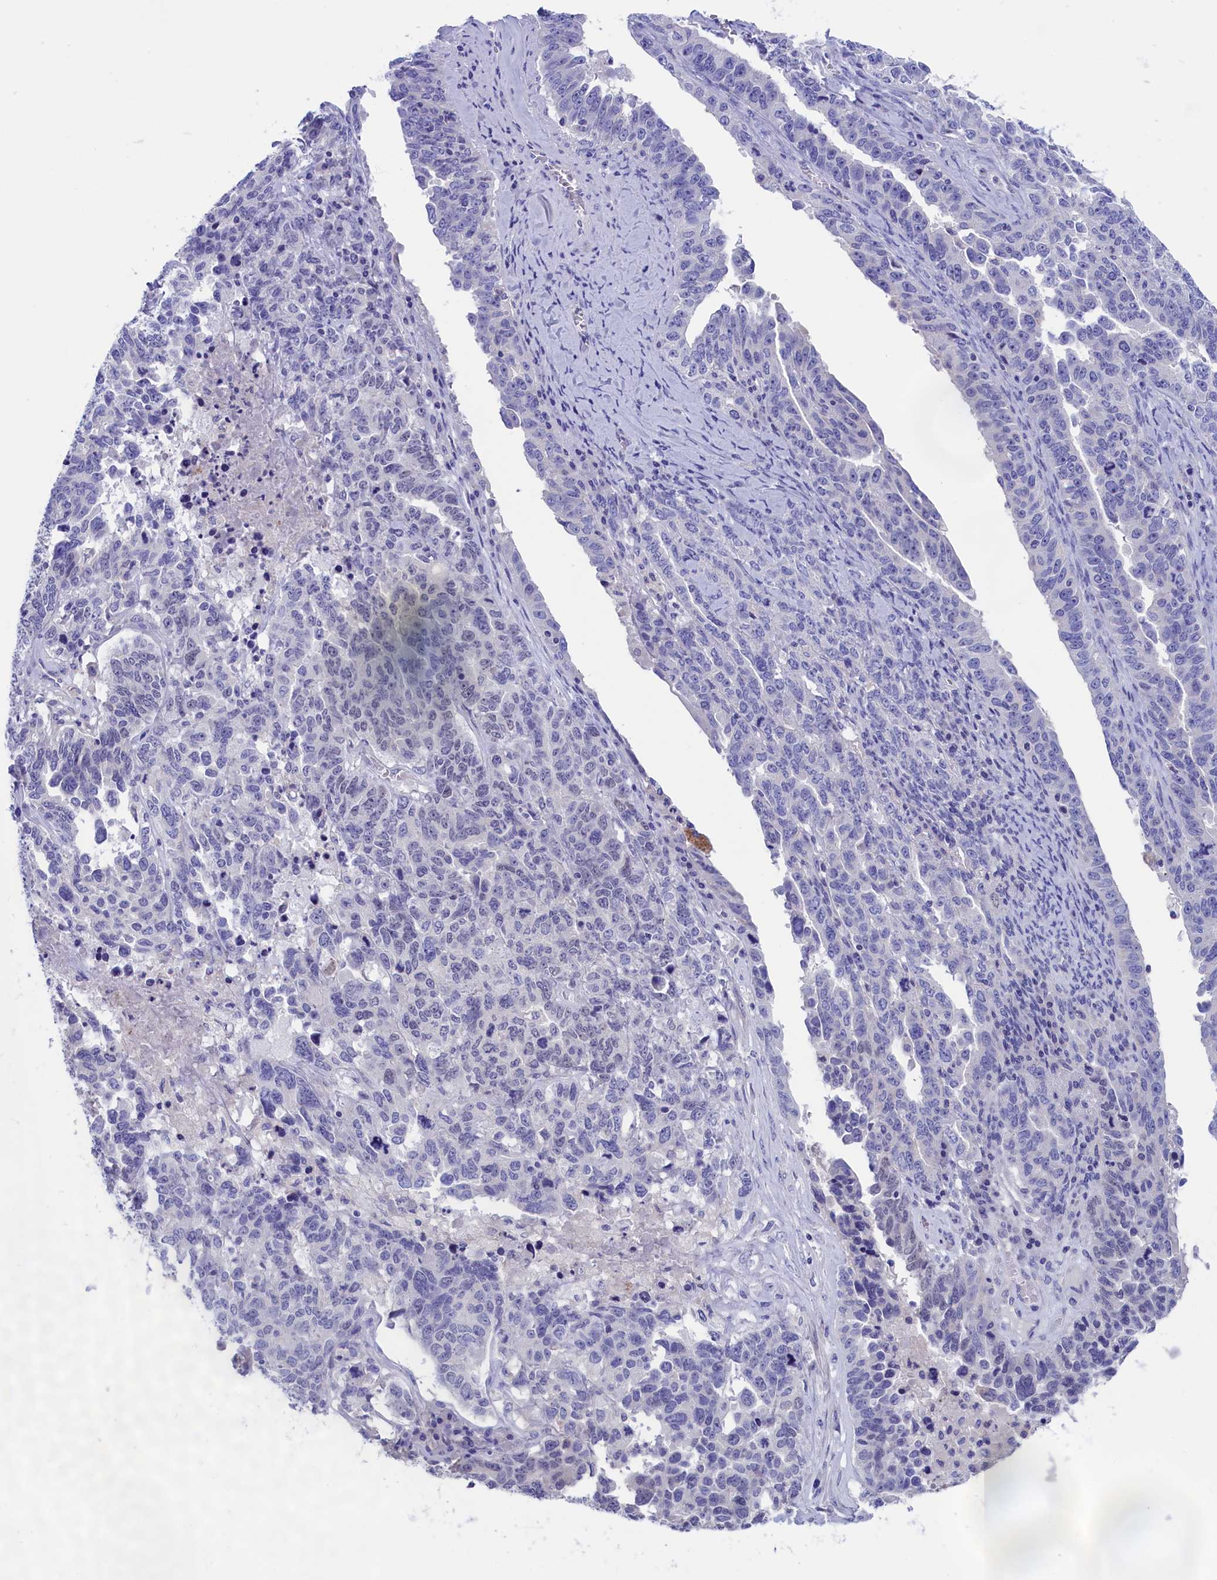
{"staining": {"intensity": "negative", "quantity": "none", "location": "none"}, "tissue": "ovarian cancer", "cell_type": "Tumor cells", "image_type": "cancer", "snomed": [{"axis": "morphology", "description": "Carcinoma, endometroid"}, {"axis": "topography", "description": "Ovary"}], "caption": "An image of human endometroid carcinoma (ovarian) is negative for staining in tumor cells.", "gene": "VPS35L", "patient": {"sex": "female", "age": 62}}